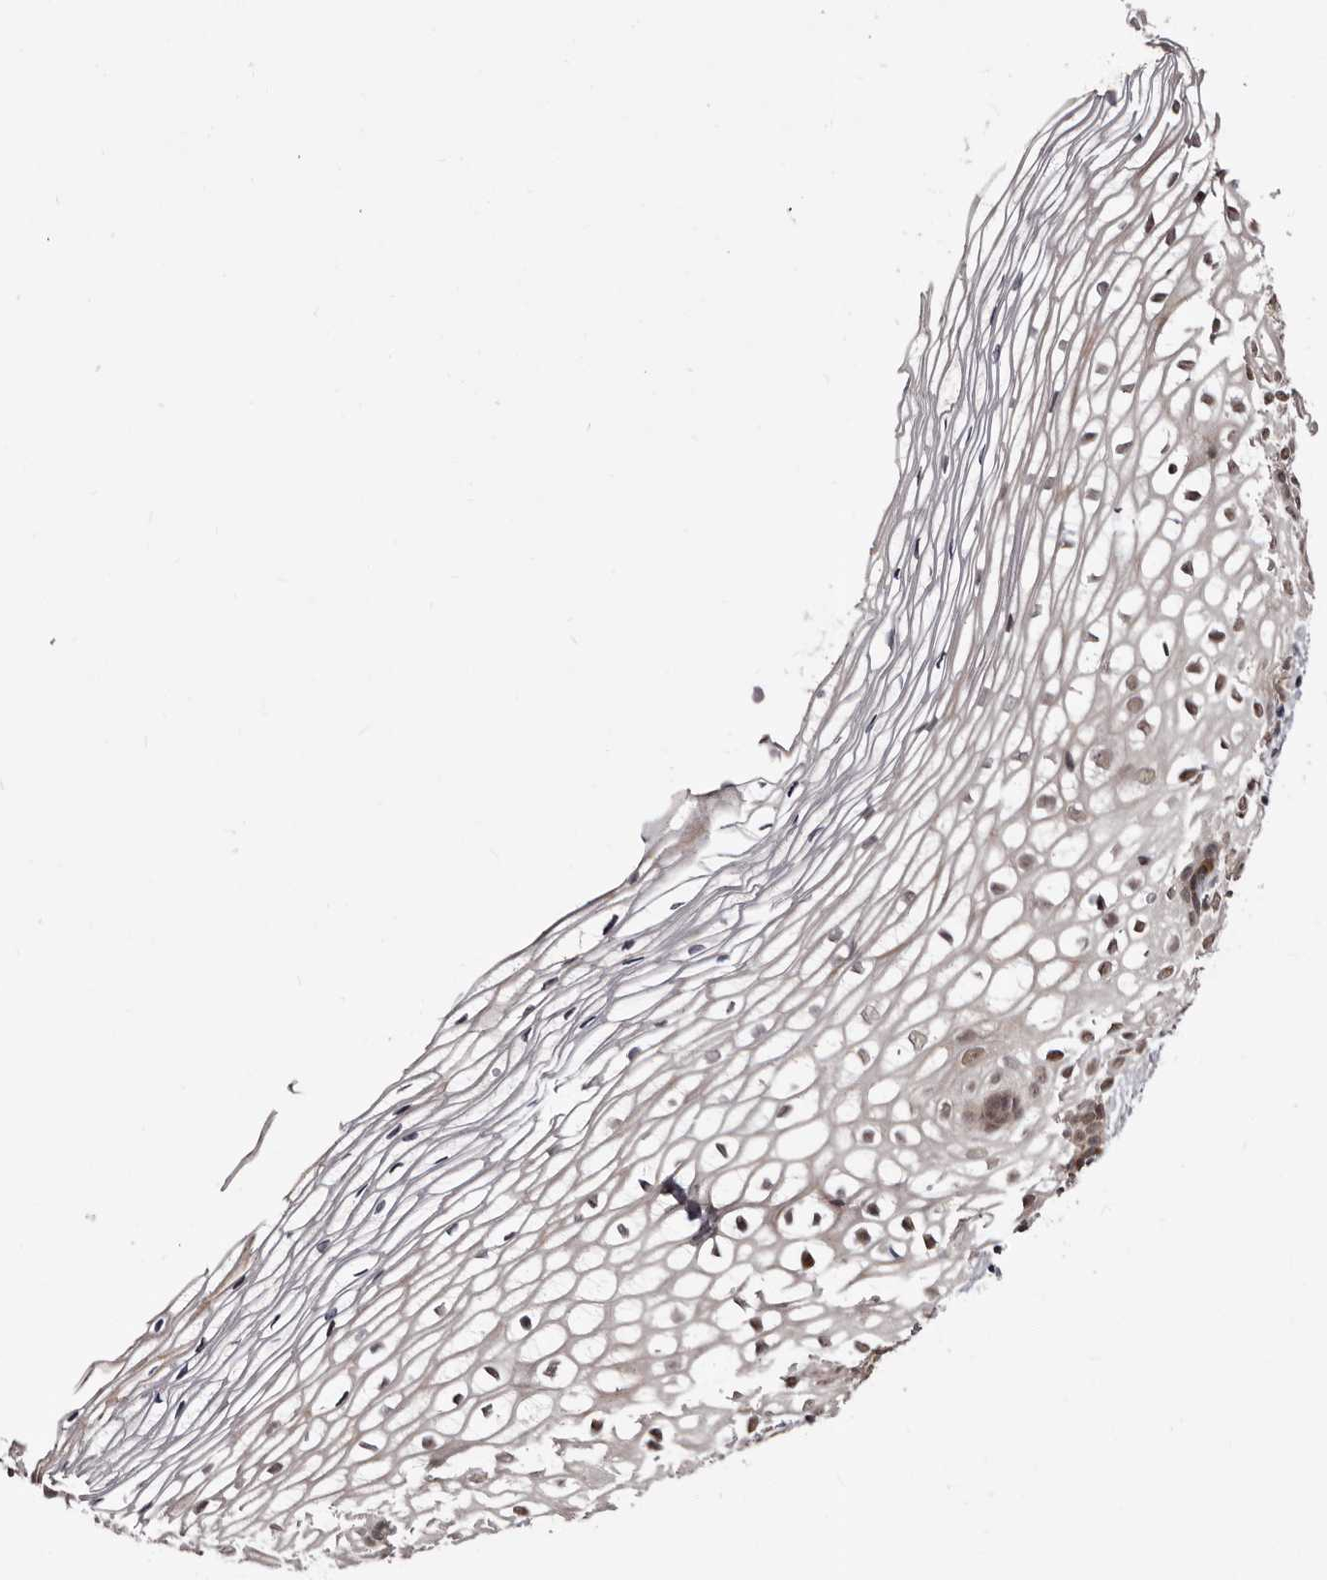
{"staining": {"intensity": "weak", "quantity": "<25%", "location": "nuclear"}, "tissue": "cervix", "cell_type": "Glandular cells", "image_type": "normal", "snomed": [{"axis": "morphology", "description": "Normal tissue, NOS"}, {"axis": "topography", "description": "Cervix"}], "caption": "Glandular cells show no significant staining in normal cervix. (DAB IHC, high magnification).", "gene": "PHF20L1", "patient": {"sex": "female", "age": 27}}